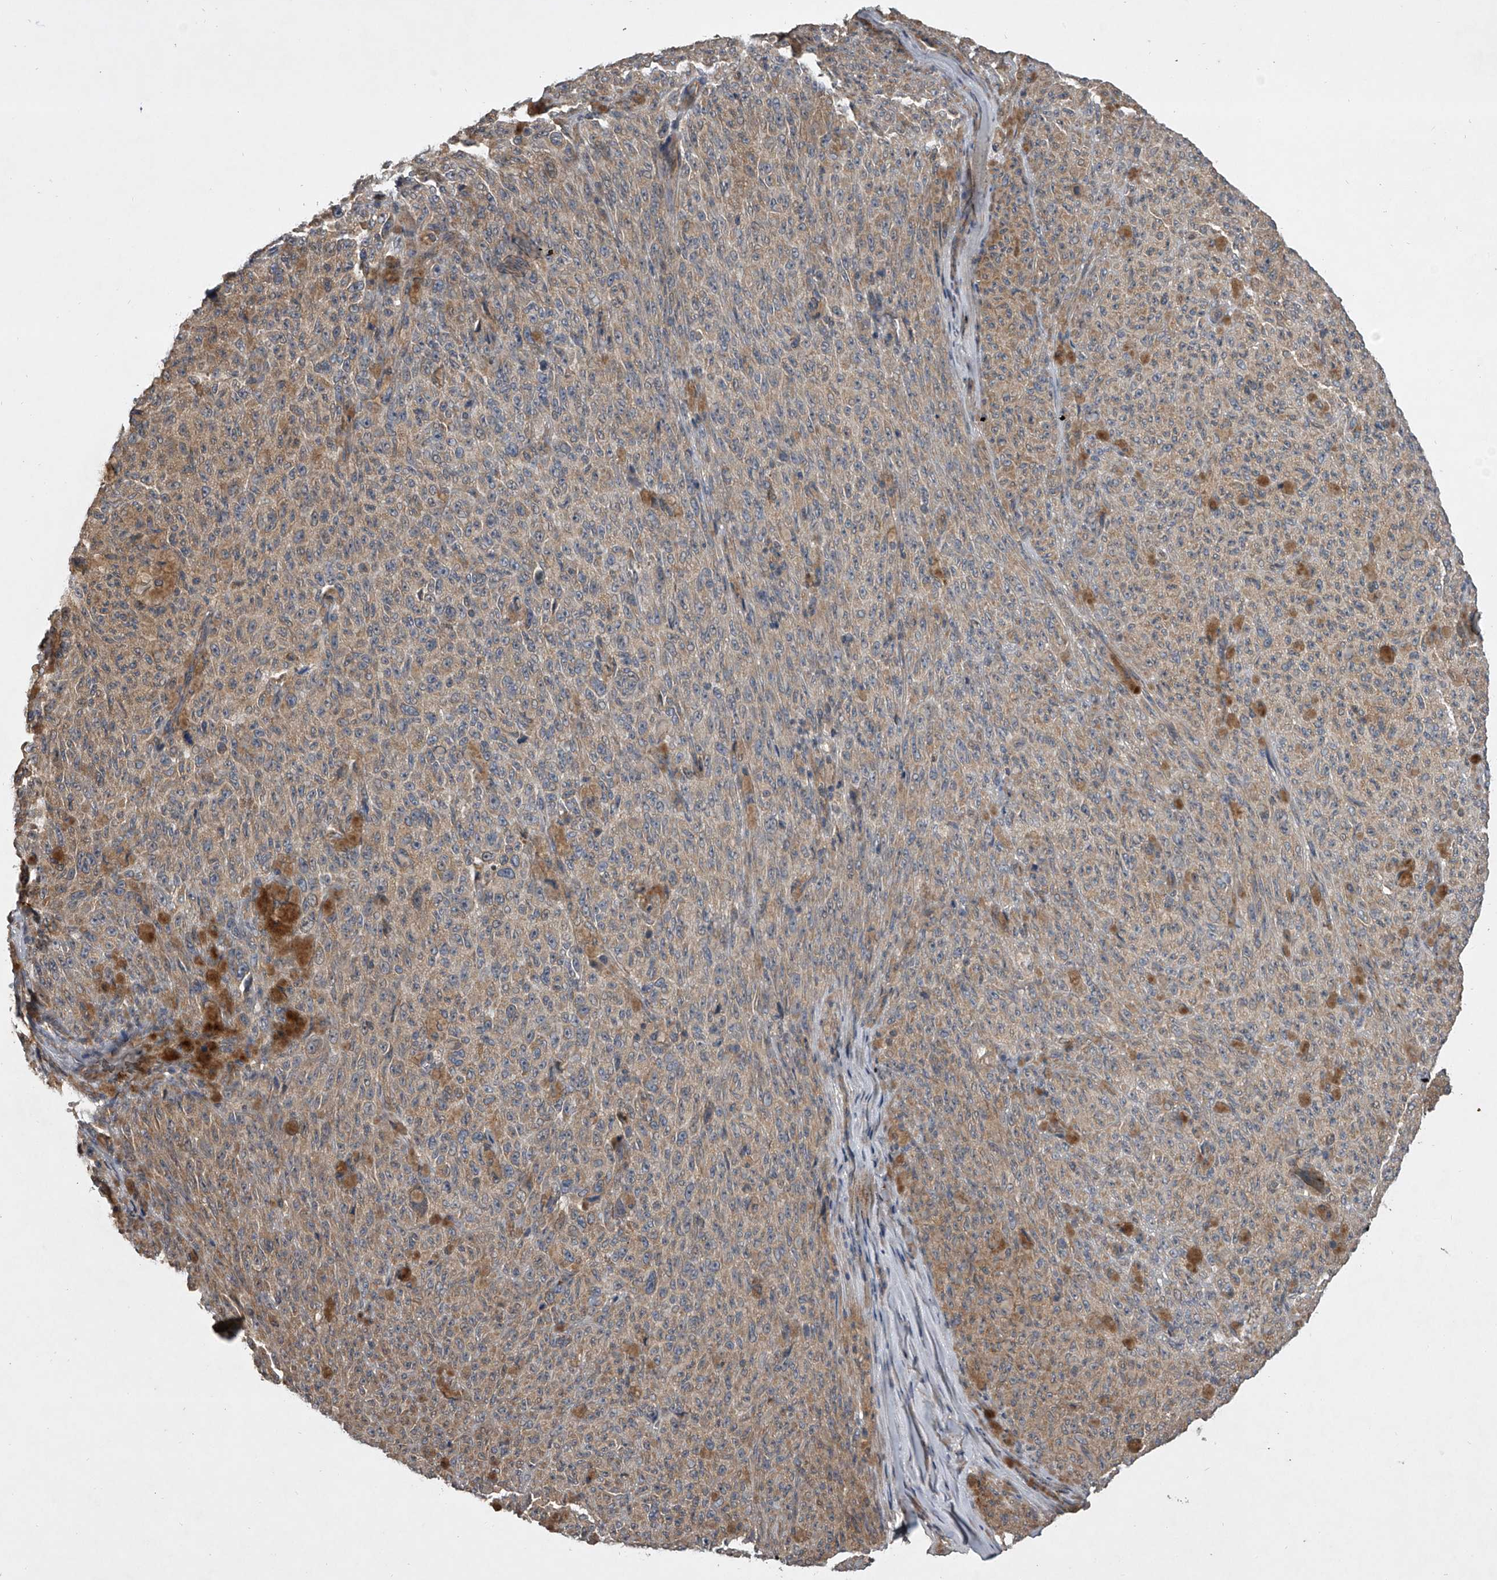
{"staining": {"intensity": "moderate", "quantity": "25%-75%", "location": "cytoplasmic/membranous"}, "tissue": "melanoma", "cell_type": "Tumor cells", "image_type": "cancer", "snomed": [{"axis": "morphology", "description": "Malignant melanoma, NOS"}, {"axis": "topography", "description": "Skin"}], "caption": "About 25%-75% of tumor cells in melanoma demonstrate moderate cytoplasmic/membranous protein staining as visualized by brown immunohistochemical staining.", "gene": "NFS1", "patient": {"sex": "female", "age": 82}}